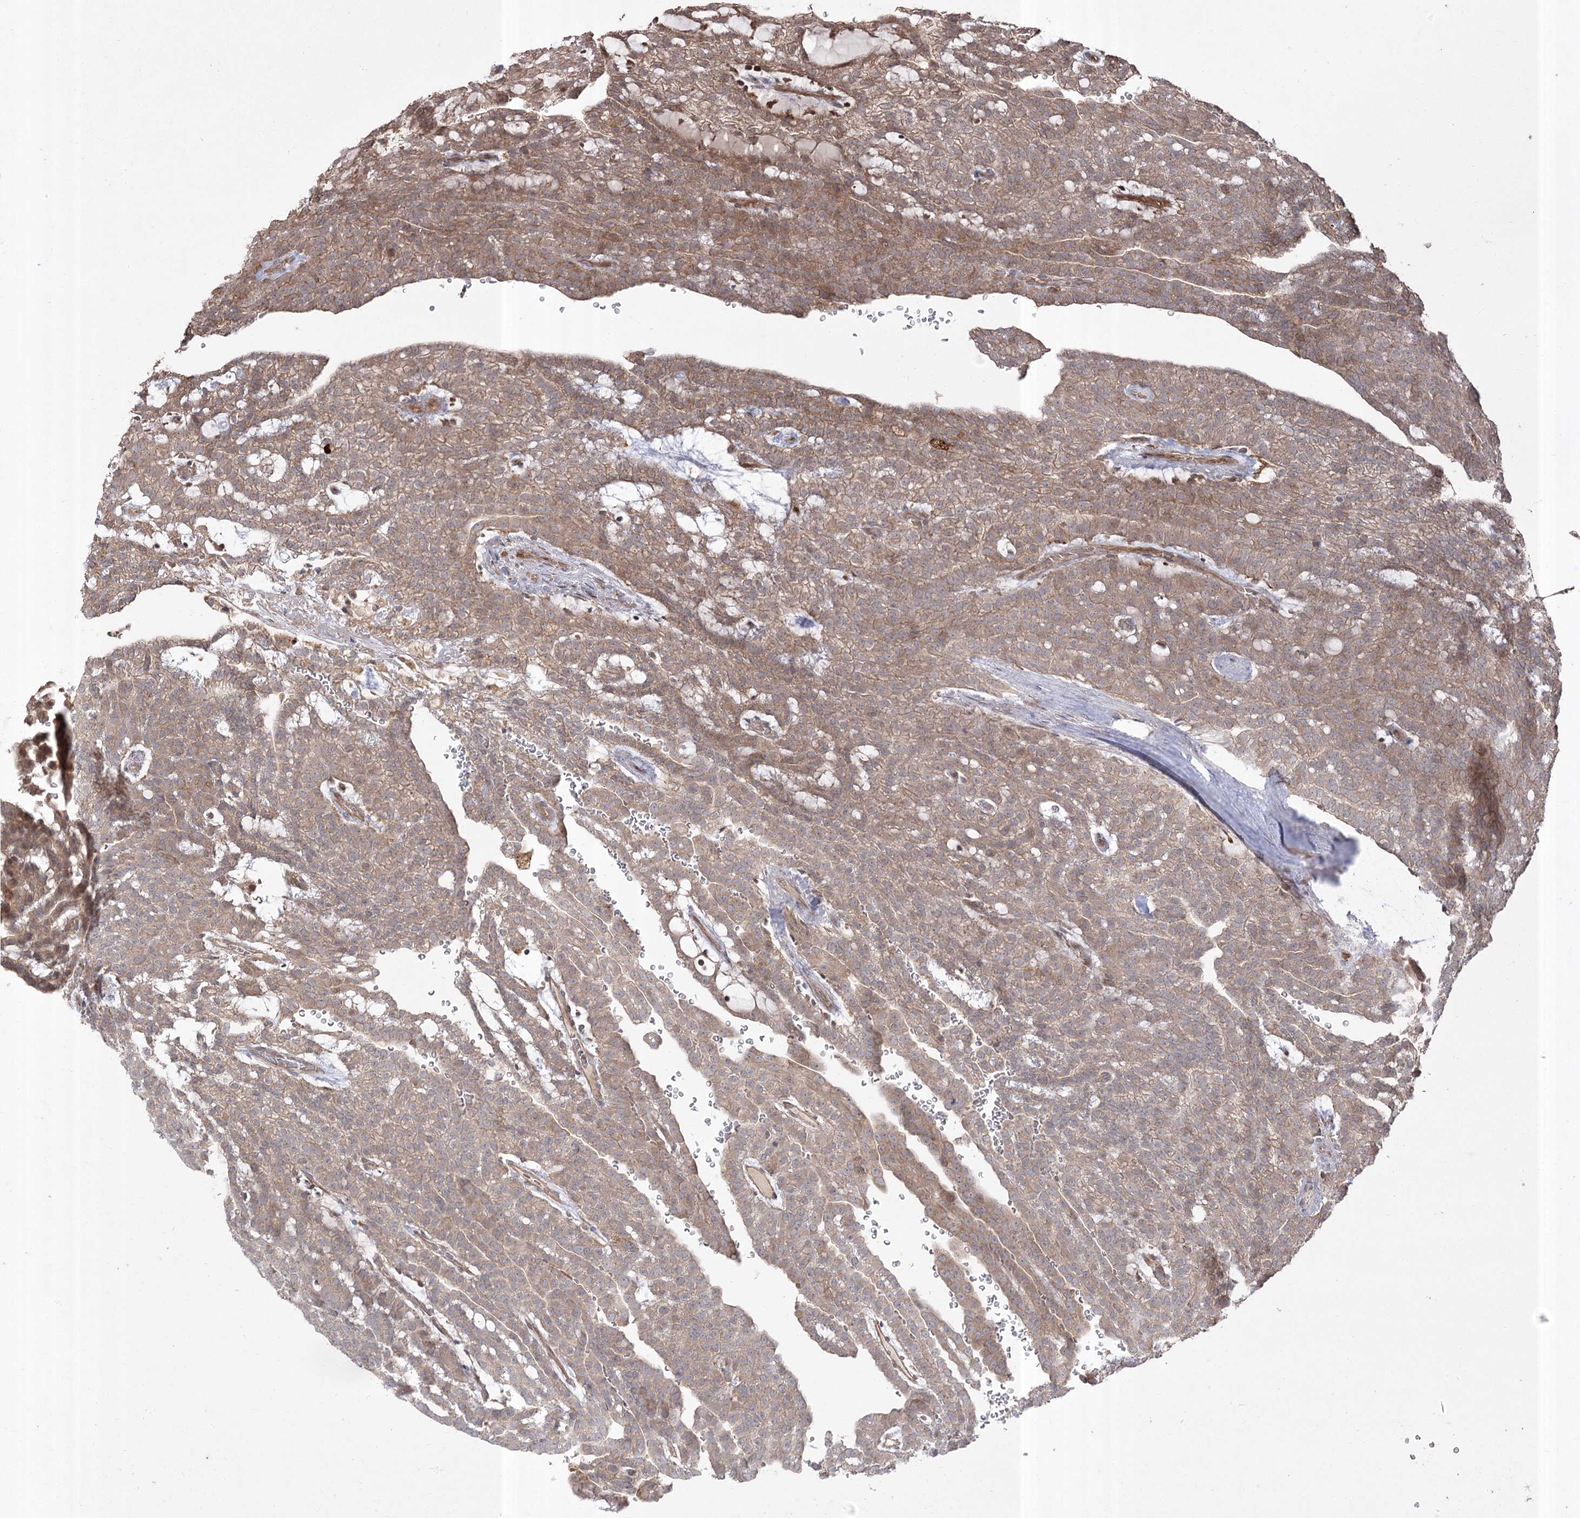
{"staining": {"intensity": "moderate", "quantity": ">75%", "location": "cytoplasmic/membranous"}, "tissue": "renal cancer", "cell_type": "Tumor cells", "image_type": "cancer", "snomed": [{"axis": "morphology", "description": "Adenocarcinoma, NOS"}, {"axis": "topography", "description": "Kidney"}], "caption": "A brown stain shows moderate cytoplasmic/membranous staining of a protein in adenocarcinoma (renal) tumor cells. (DAB IHC with brightfield microscopy, high magnification).", "gene": "CPLANE1", "patient": {"sex": "male", "age": 63}}